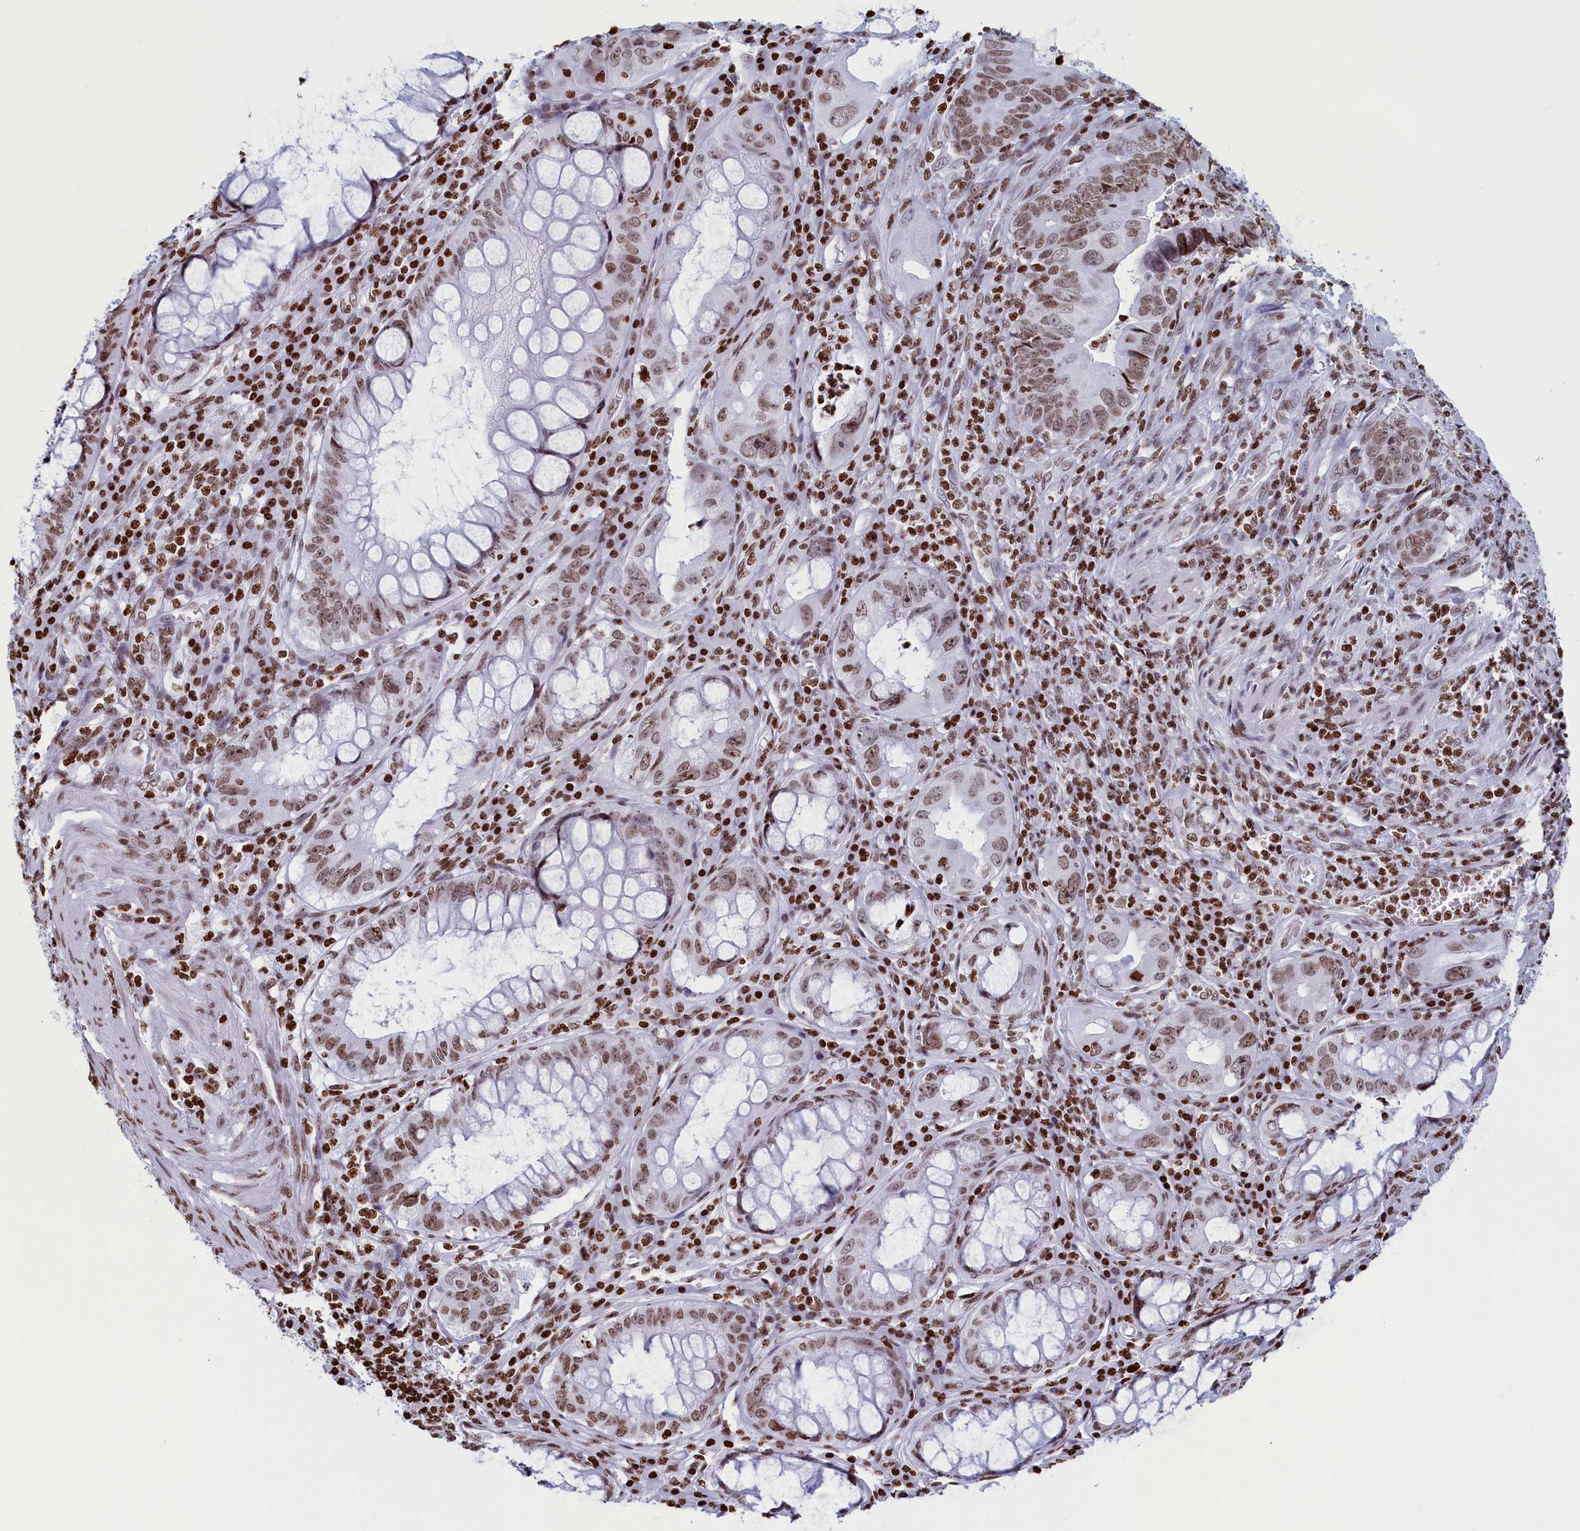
{"staining": {"intensity": "moderate", "quantity": ">75%", "location": "nuclear"}, "tissue": "colorectal cancer", "cell_type": "Tumor cells", "image_type": "cancer", "snomed": [{"axis": "morphology", "description": "Adenocarcinoma, NOS"}, {"axis": "topography", "description": "Rectum"}], "caption": "IHC staining of colorectal cancer (adenocarcinoma), which exhibits medium levels of moderate nuclear positivity in approximately >75% of tumor cells indicating moderate nuclear protein positivity. The staining was performed using DAB (3,3'-diaminobenzidine) (brown) for protein detection and nuclei were counterstained in hematoxylin (blue).", "gene": "APOBEC3A", "patient": {"sex": "female", "age": 78}}